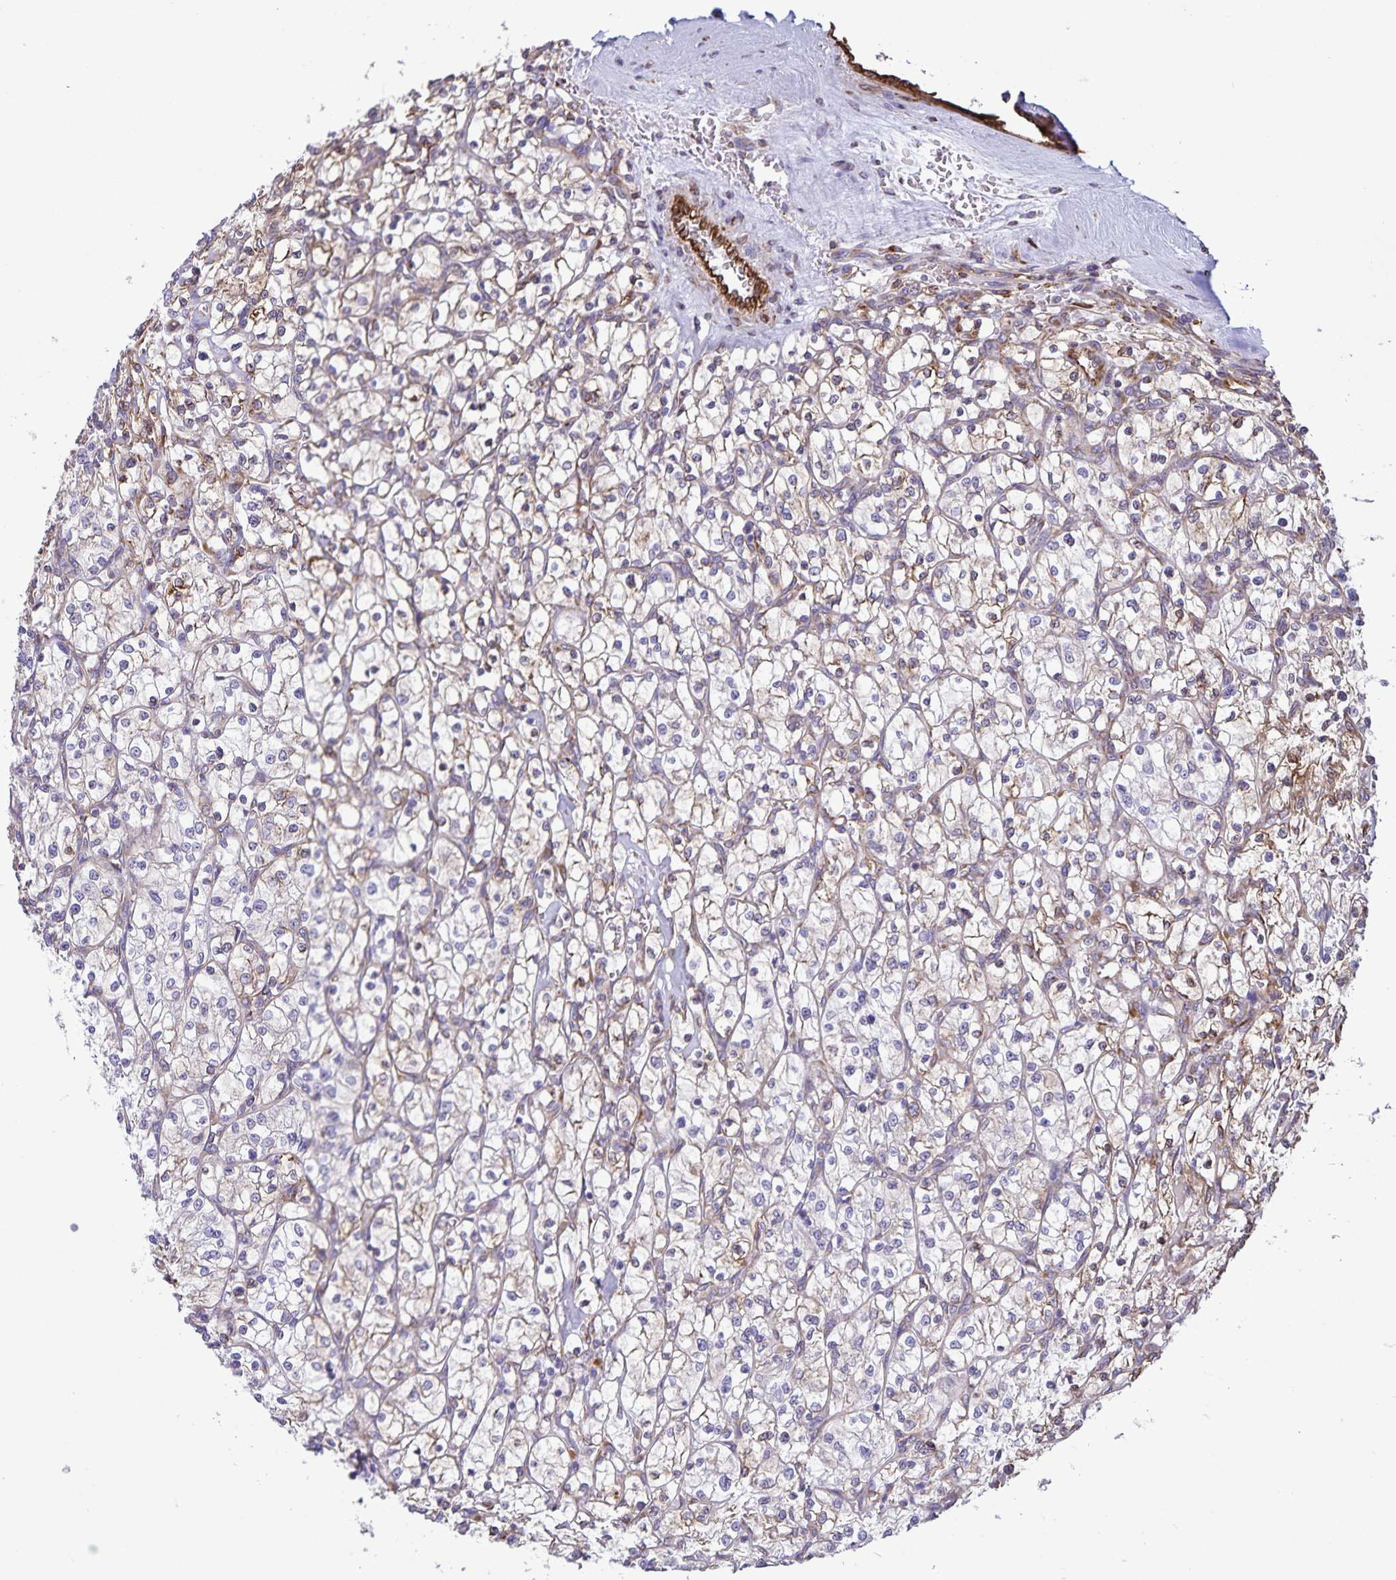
{"staining": {"intensity": "weak", "quantity": "25%-75%", "location": "cytoplasmic/membranous"}, "tissue": "renal cancer", "cell_type": "Tumor cells", "image_type": "cancer", "snomed": [{"axis": "morphology", "description": "Adenocarcinoma, NOS"}, {"axis": "topography", "description": "Kidney"}], "caption": "Protein expression analysis of human renal adenocarcinoma reveals weak cytoplasmic/membranous positivity in approximately 25%-75% of tumor cells.", "gene": "RCN1", "patient": {"sex": "female", "age": 64}}